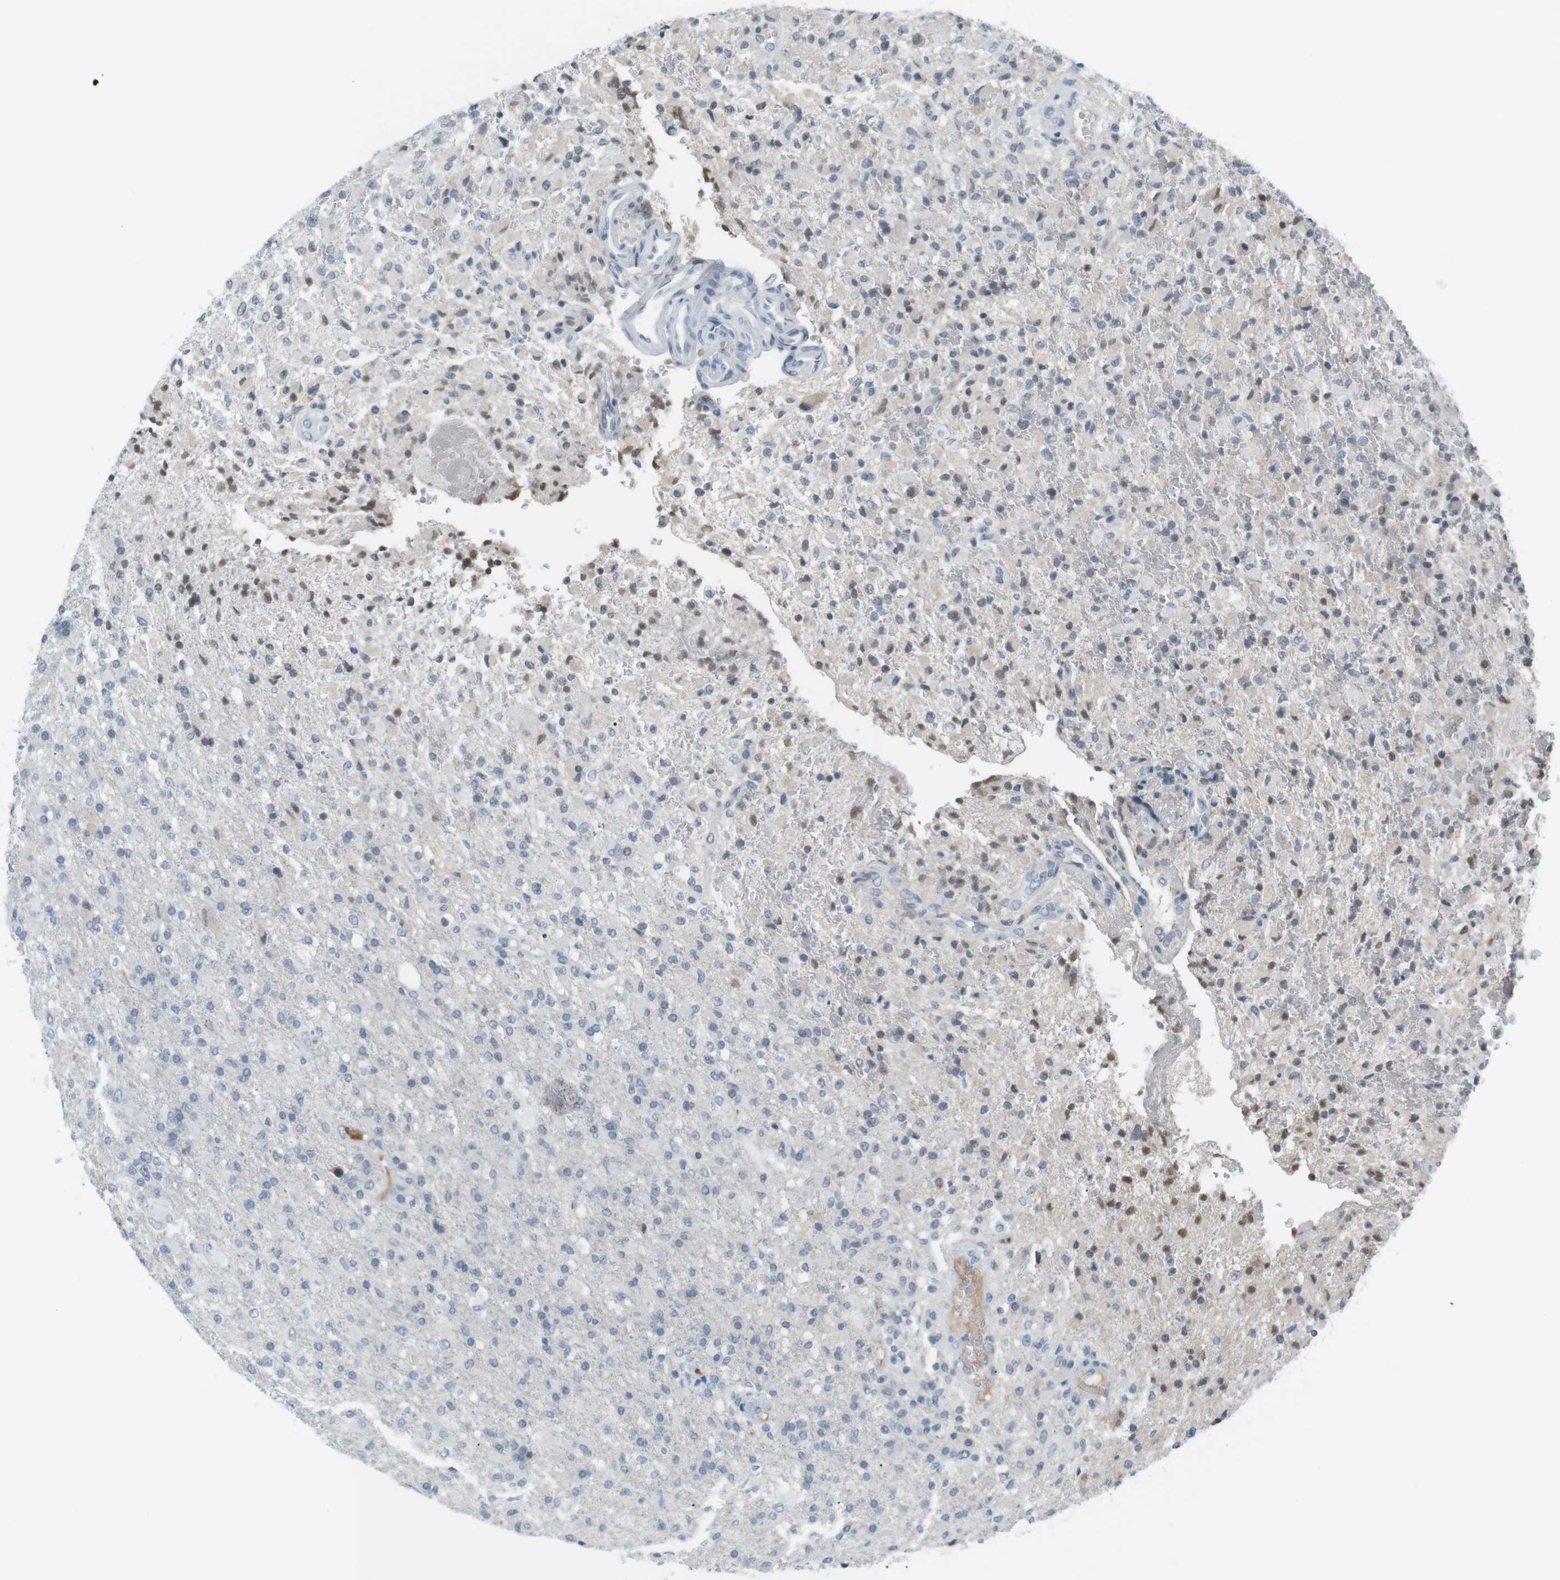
{"staining": {"intensity": "moderate", "quantity": "<25%", "location": "cytoplasmic/membranous"}, "tissue": "glioma", "cell_type": "Tumor cells", "image_type": "cancer", "snomed": [{"axis": "morphology", "description": "Glioma, malignant, High grade"}, {"axis": "topography", "description": "Brain"}], "caption": "Immunohistochemistry (IHC) (DAB (3,3'-diaminobenzidine)) staining of human malignant high-grade glioma demonstrates moderate cytoplasmic/membranous protein expression in approximately <25% of tumor cells.", "gene": "AZGP1", "patient": {"sex": "male", "age": 71}}